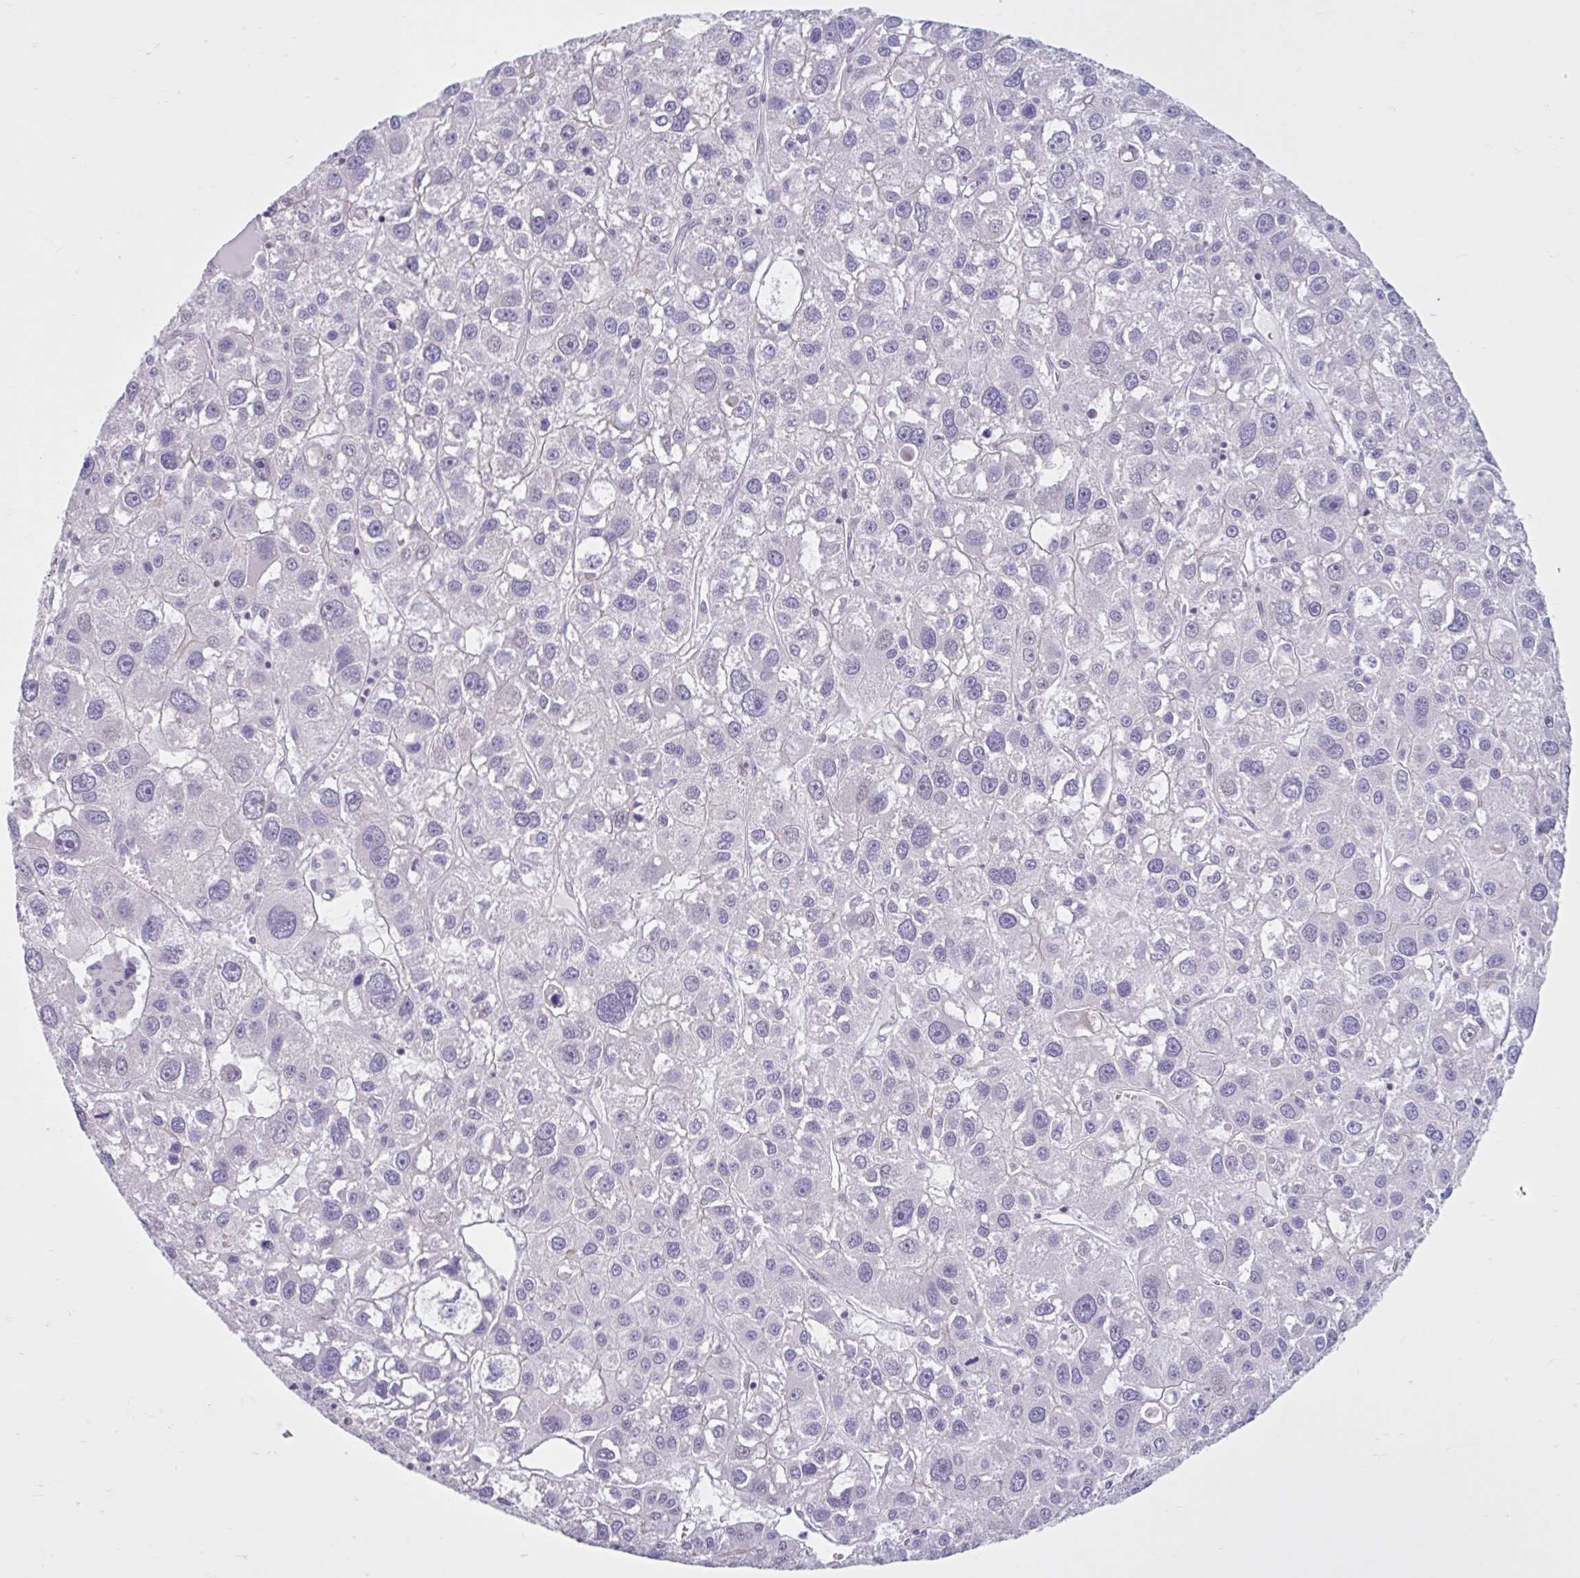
{"staining": {"intensity": "negative", "quantity": "none", "location": "none"}, "tissue": "liver cancer", "cell_type": "Tumor cells", "image_type": "cancer", "snomed": [{"axis": "morphology", "description": "Carcinoma, Hepatocellular, NOS"}, {"axis": "topography", "description": "Liver"}], "caption": "Tumor cells are negative for protein expression in human liver cancer (hepatocellular carcinoma).", "gene": "FAM153A", "patient": {"sex": "male", "age": 73}}